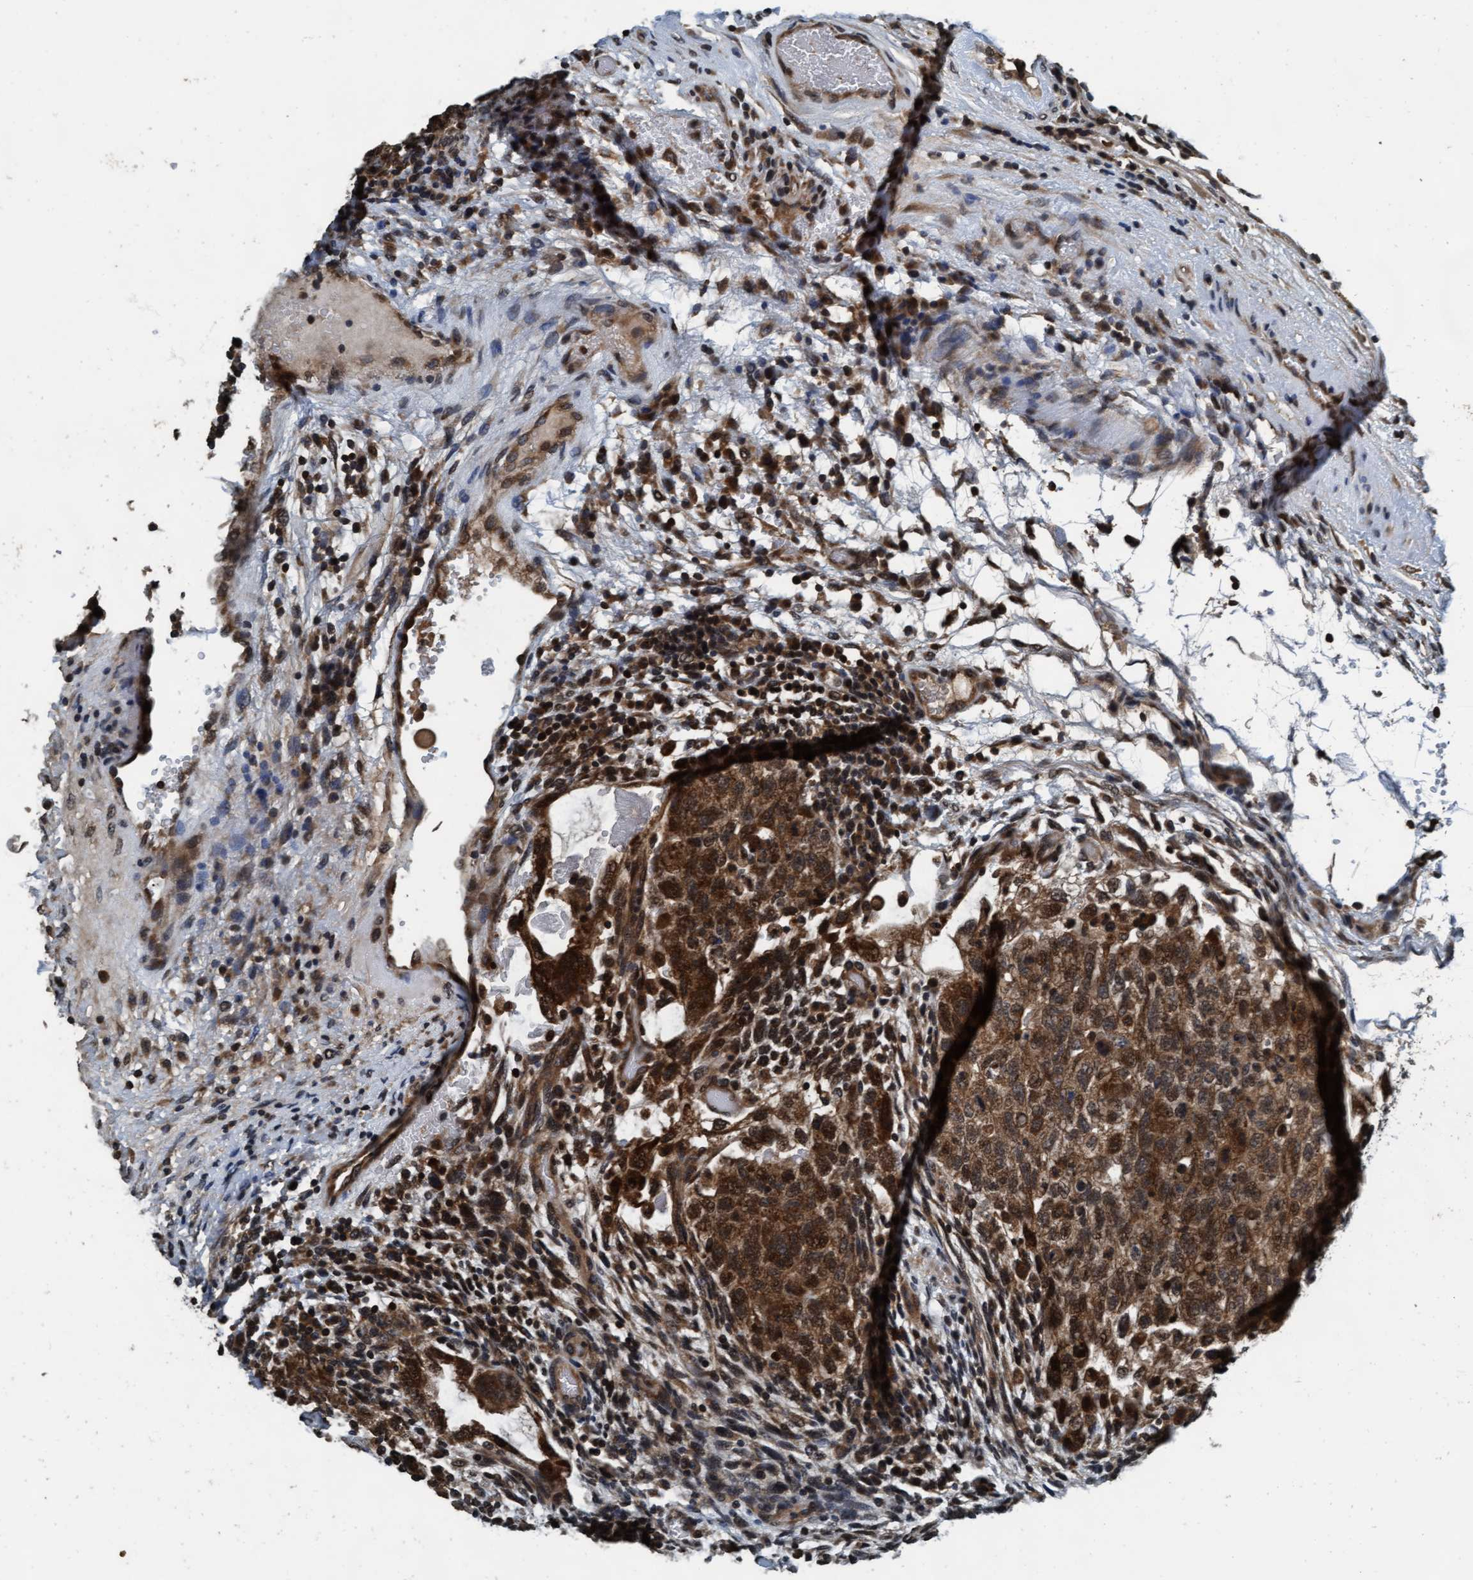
{"staining": {"intensity": "strong", "quantity": ">75%", "location": "cytoplasmic/membranous,nuclear"}, "tissue": "testis cancer", "cell_type": "Tumor cells", "image_type": "cancer", "snomed": [{"axis": "morphology", "description": "Normal tissue, NOS"}, {"axis": "morphology", "description": "Carcinoma, Embryonal, NOS"}, {"axis": "topography", "description": "Testis"}], "caption": "Testis embryonal carcinoma stained with DAB (3,3'-diaminobenzidine) IHC displays high levels of strong cytoplasmic/membranous and nuclear expression in approximately >75% of tumor cells.", "gene": "WASF1", "patient": {"sex": "male", "age": 36}}